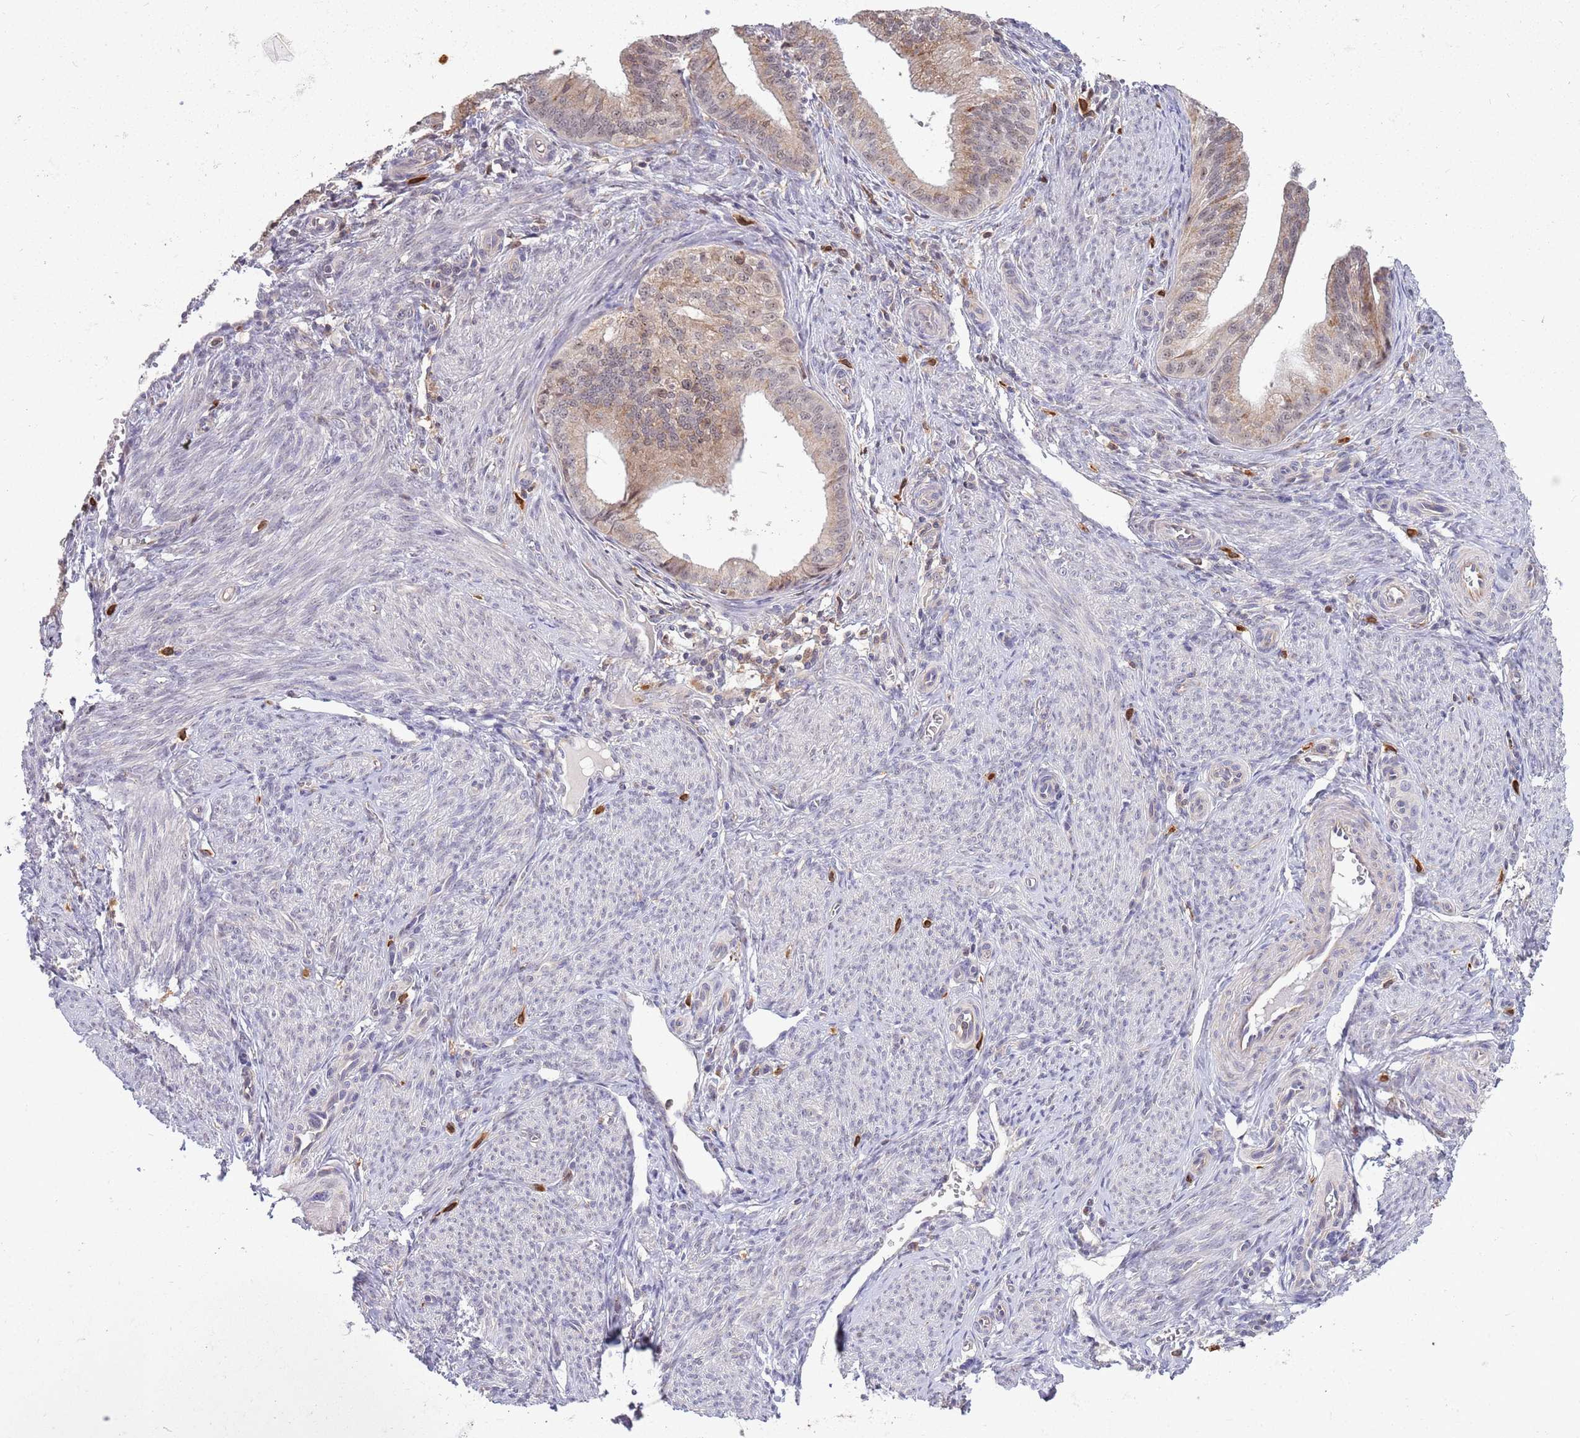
{"staining": {"intensity": "weak", "quantity": "25%-75%", "location": "cytoplasmic/membranous,nuclear"}, "tissue": "endometrial cancer", "cell_type": "Tumor cells", "image_type": "cancer", "snomed": [{"axis": "morphology", "description": "Adenocarcinoma, NOS"}, {"axis": "topography", "description": "Endometrium"}], "caption": "A high-resolution image shows immunohistochemistry (IHC) staining of endometrial adenocarcinoma, which reveals weak cytoplasmic/membranous and nuclear expression in approximately 25%-75% of tumor cells.", "gene": "CCNJL", "patient": {"sex": "female", "age": 50}}